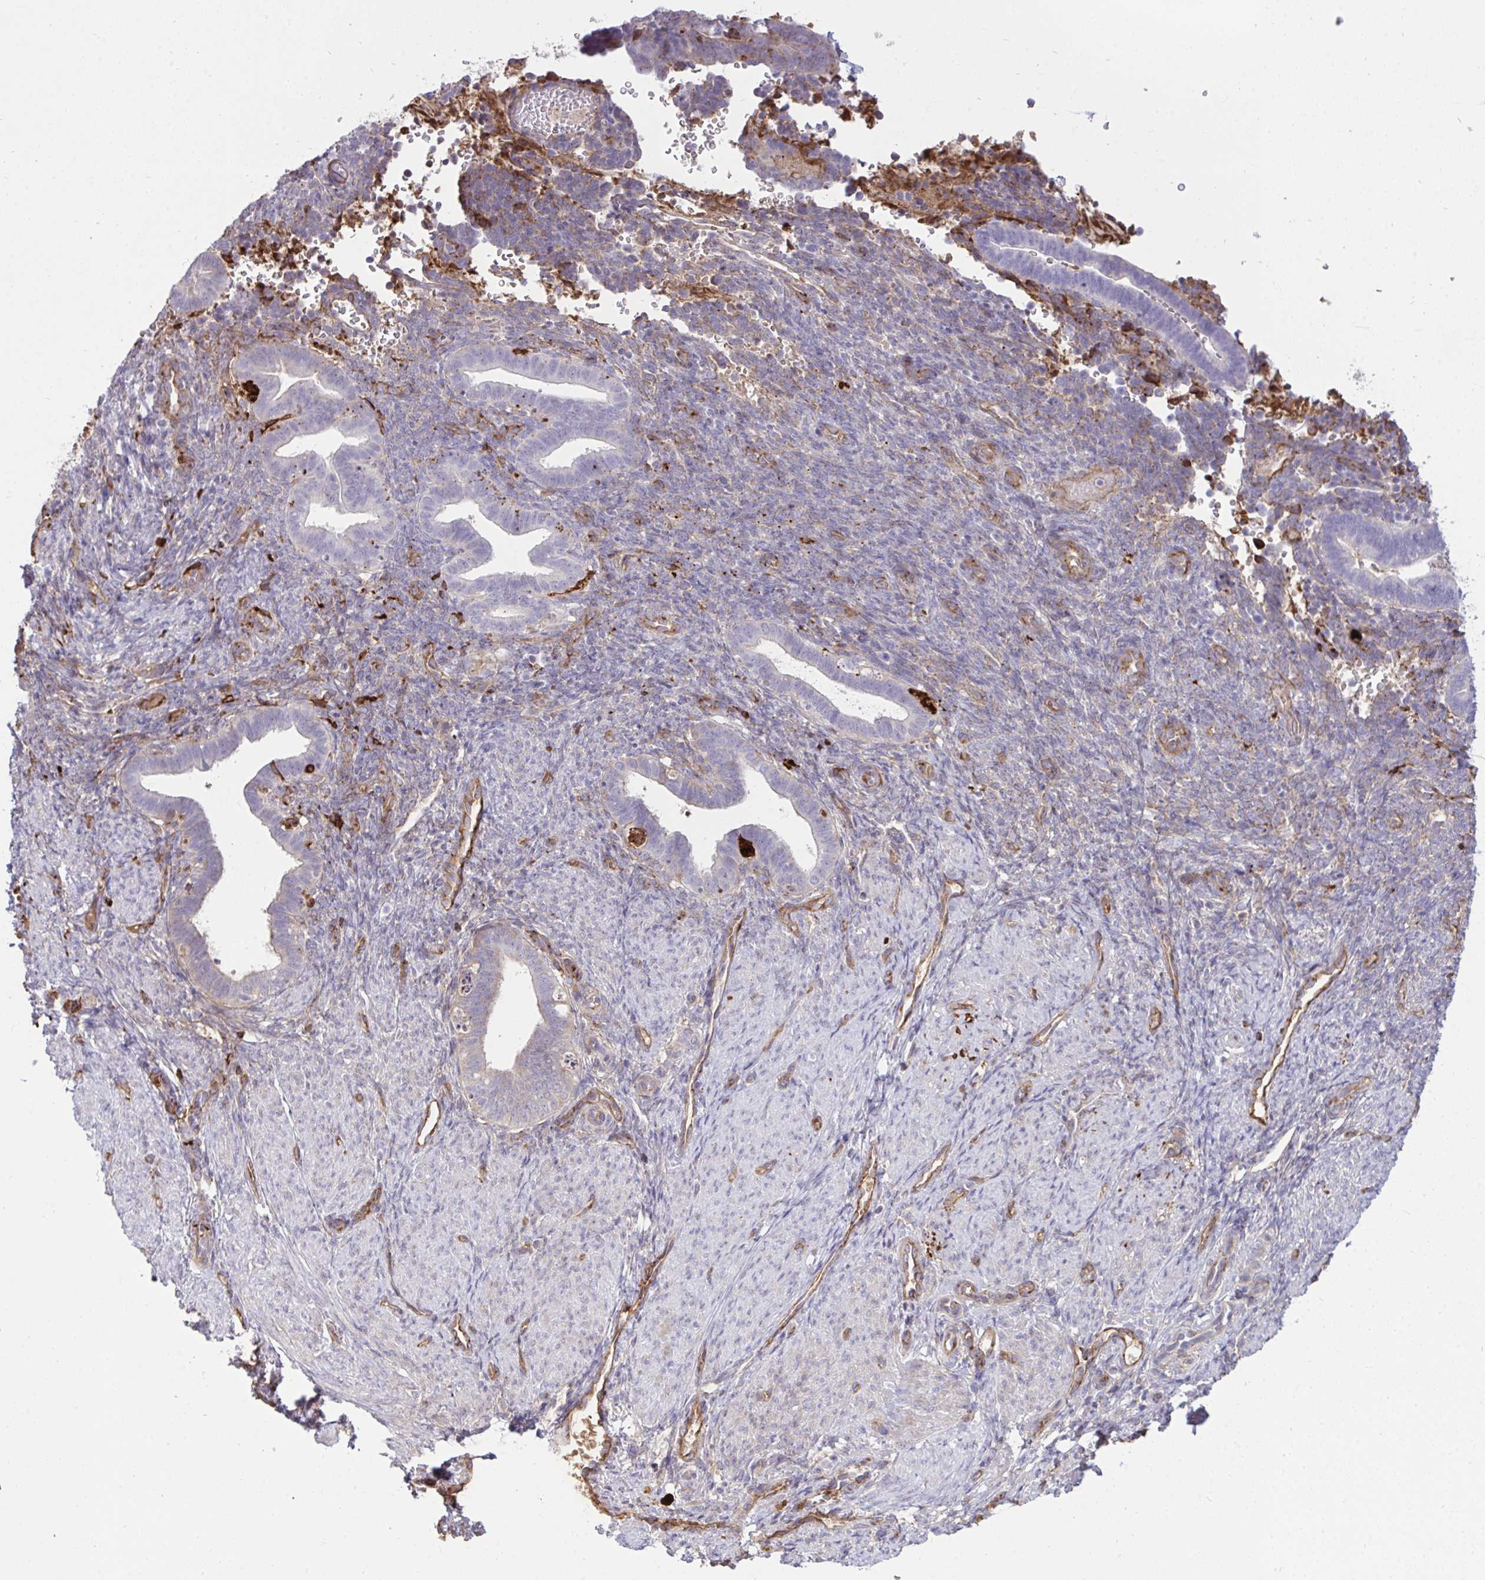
{"staining": {"intensity": "moderate", "quantity": "<25%", "location": "cytoplasmic/membranous"}, "tissue": "endometrium", "cell_type": "Cells in endometrial stroma", "image_type": "normal", "snomed": [{"axis": "morphology", "description": "Normal tissue, NOS"}, {"axis": "topography", "description": "Endometrium"}], "caption": "A brown stain highlights moderate cytoplasmic/membranous expression of a protein in cells in endometrial stroma of benign human endometrium. (brown staining indicates protein expression, while blue staining denotes nuclei).", "gene": "F2", "patient": {"sex": "female", "age": 34}}